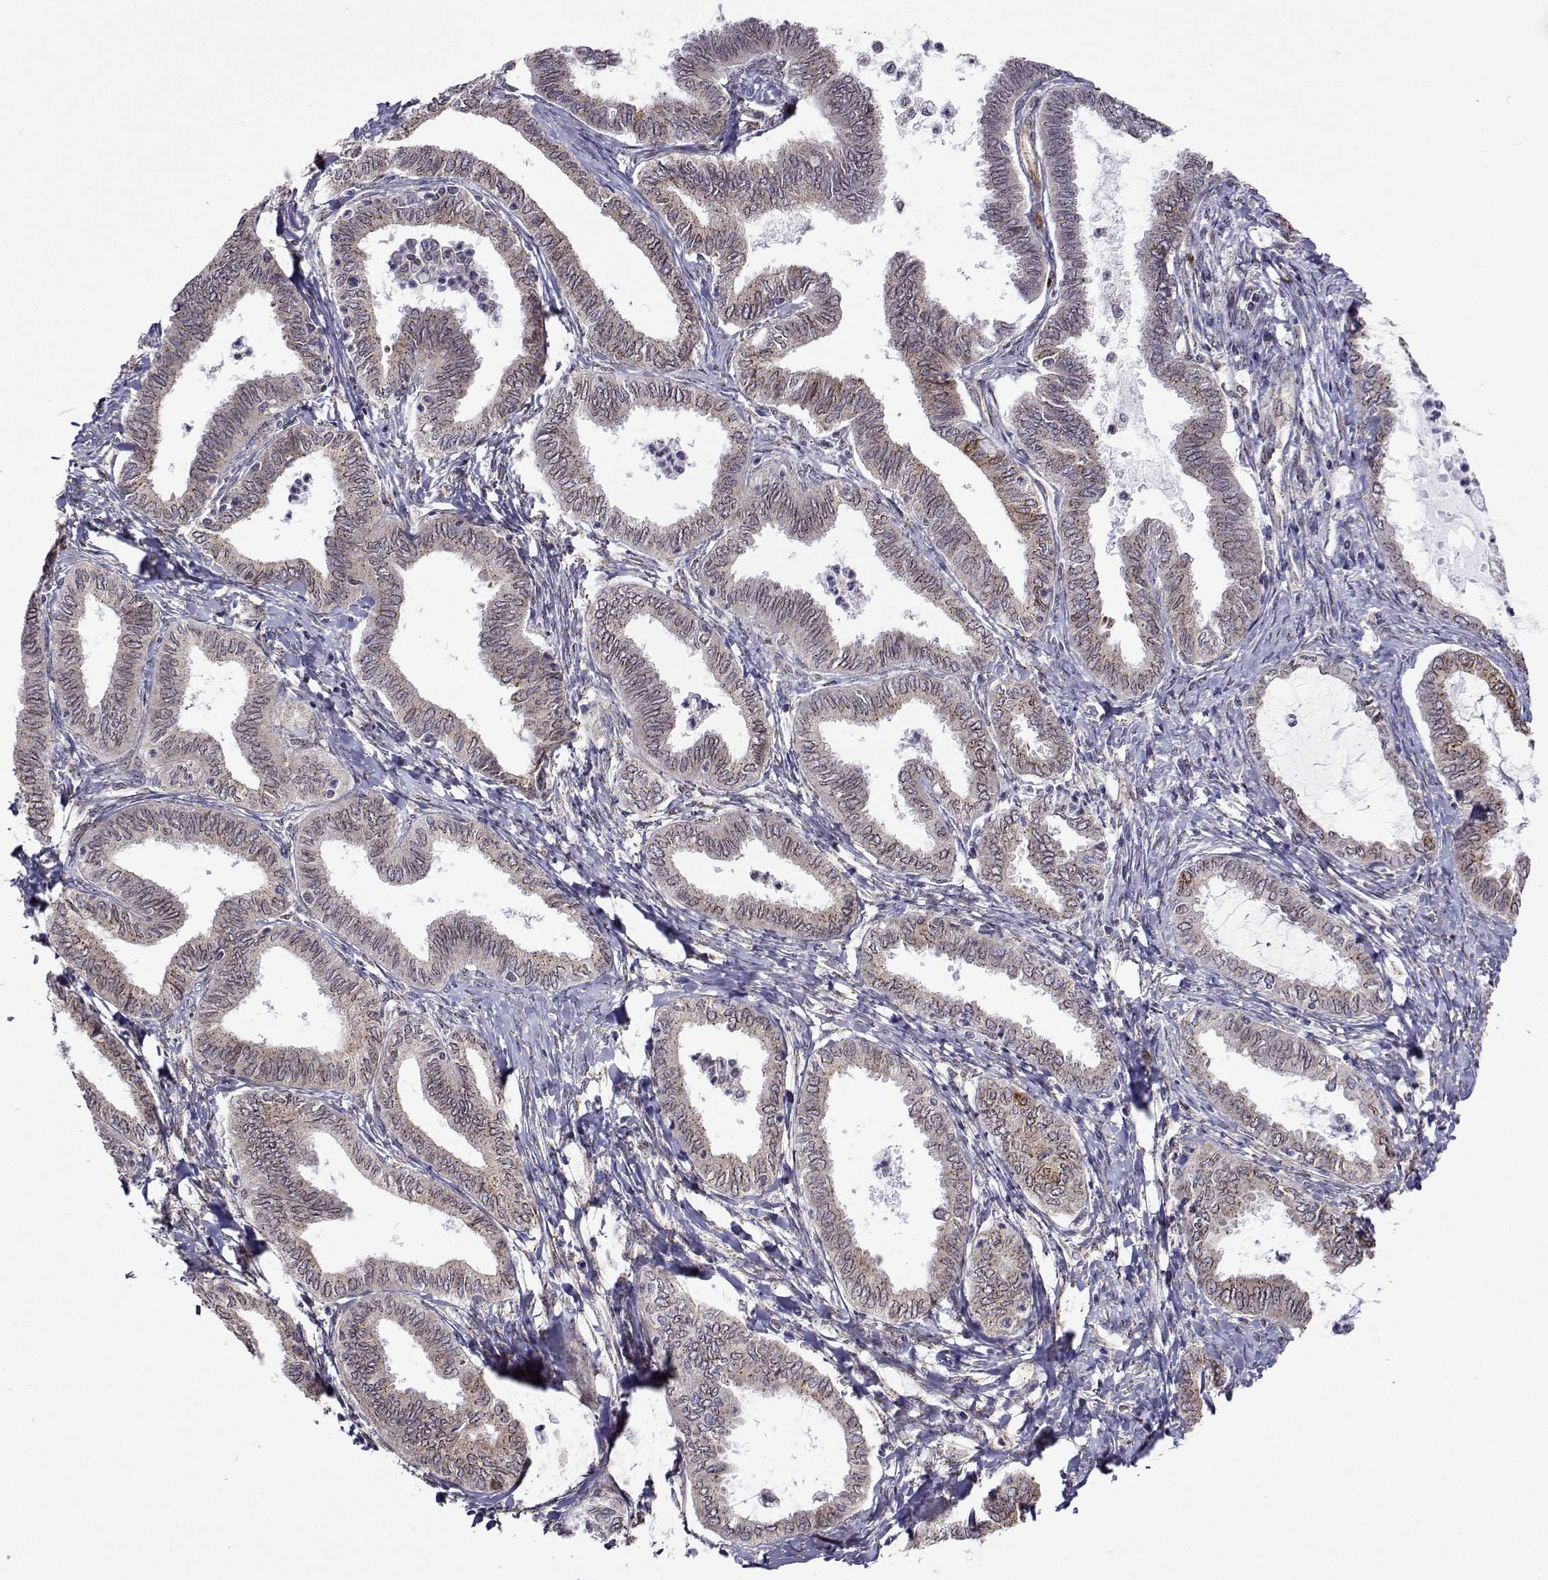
{"staining": {"intensity": "weak", "quantity": "<25%", "location": "cytoplasmic/membranous"}, "tissue": "ovarian cancer", "cell_type": "Tumor cells", "image_type": "cancer", "snomed": [{"axis": "morphology", "description": "Carcinoma, endometroid"}, {"axis": "topography", "description": "Ovary"}], "caption": "This is an IHC image of human ovarian endometroid carcinoma. There is no positivity in tumor cells.", "gene": "PGRMC2", "patient": {"sex": "female", "age": 70}}